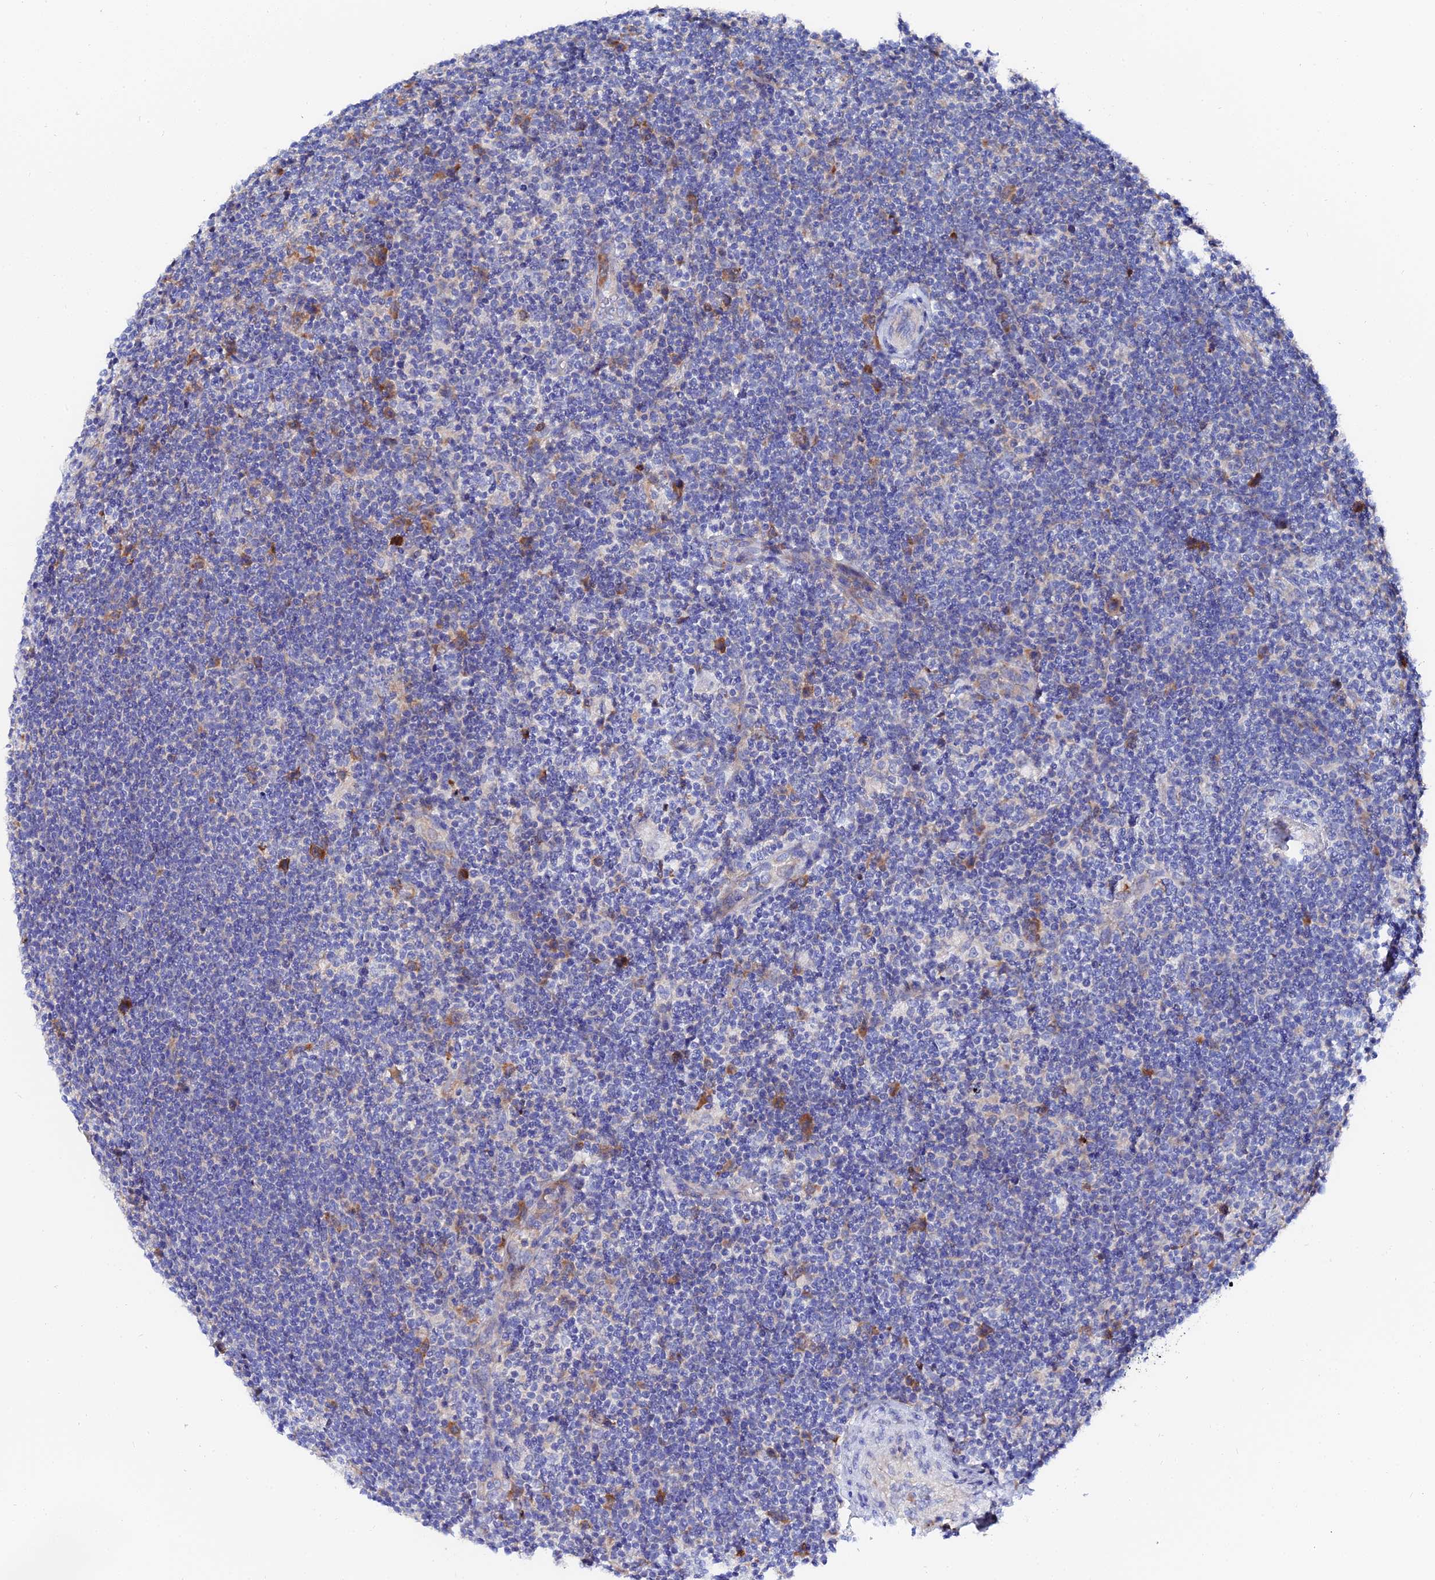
{"staining": {"intensity": "moderate", "quantity": "<25%", "location": "cytoplasmic/membranous"}, "tissue": "lymphoma", "cell_type": "Tumor cells", "image_type": "cancer", "snomed": [{"axis": "morphology", "description": "Hodgkin's disease, NOS"}, {"axis": "topography", "description": "Lymph node"}], "caption": "Lymphoma stained with a protein marker displays moderate staining in tumor cells.", "gene": "PTTG1", "patient": {"sex": "female", "age": 57}}